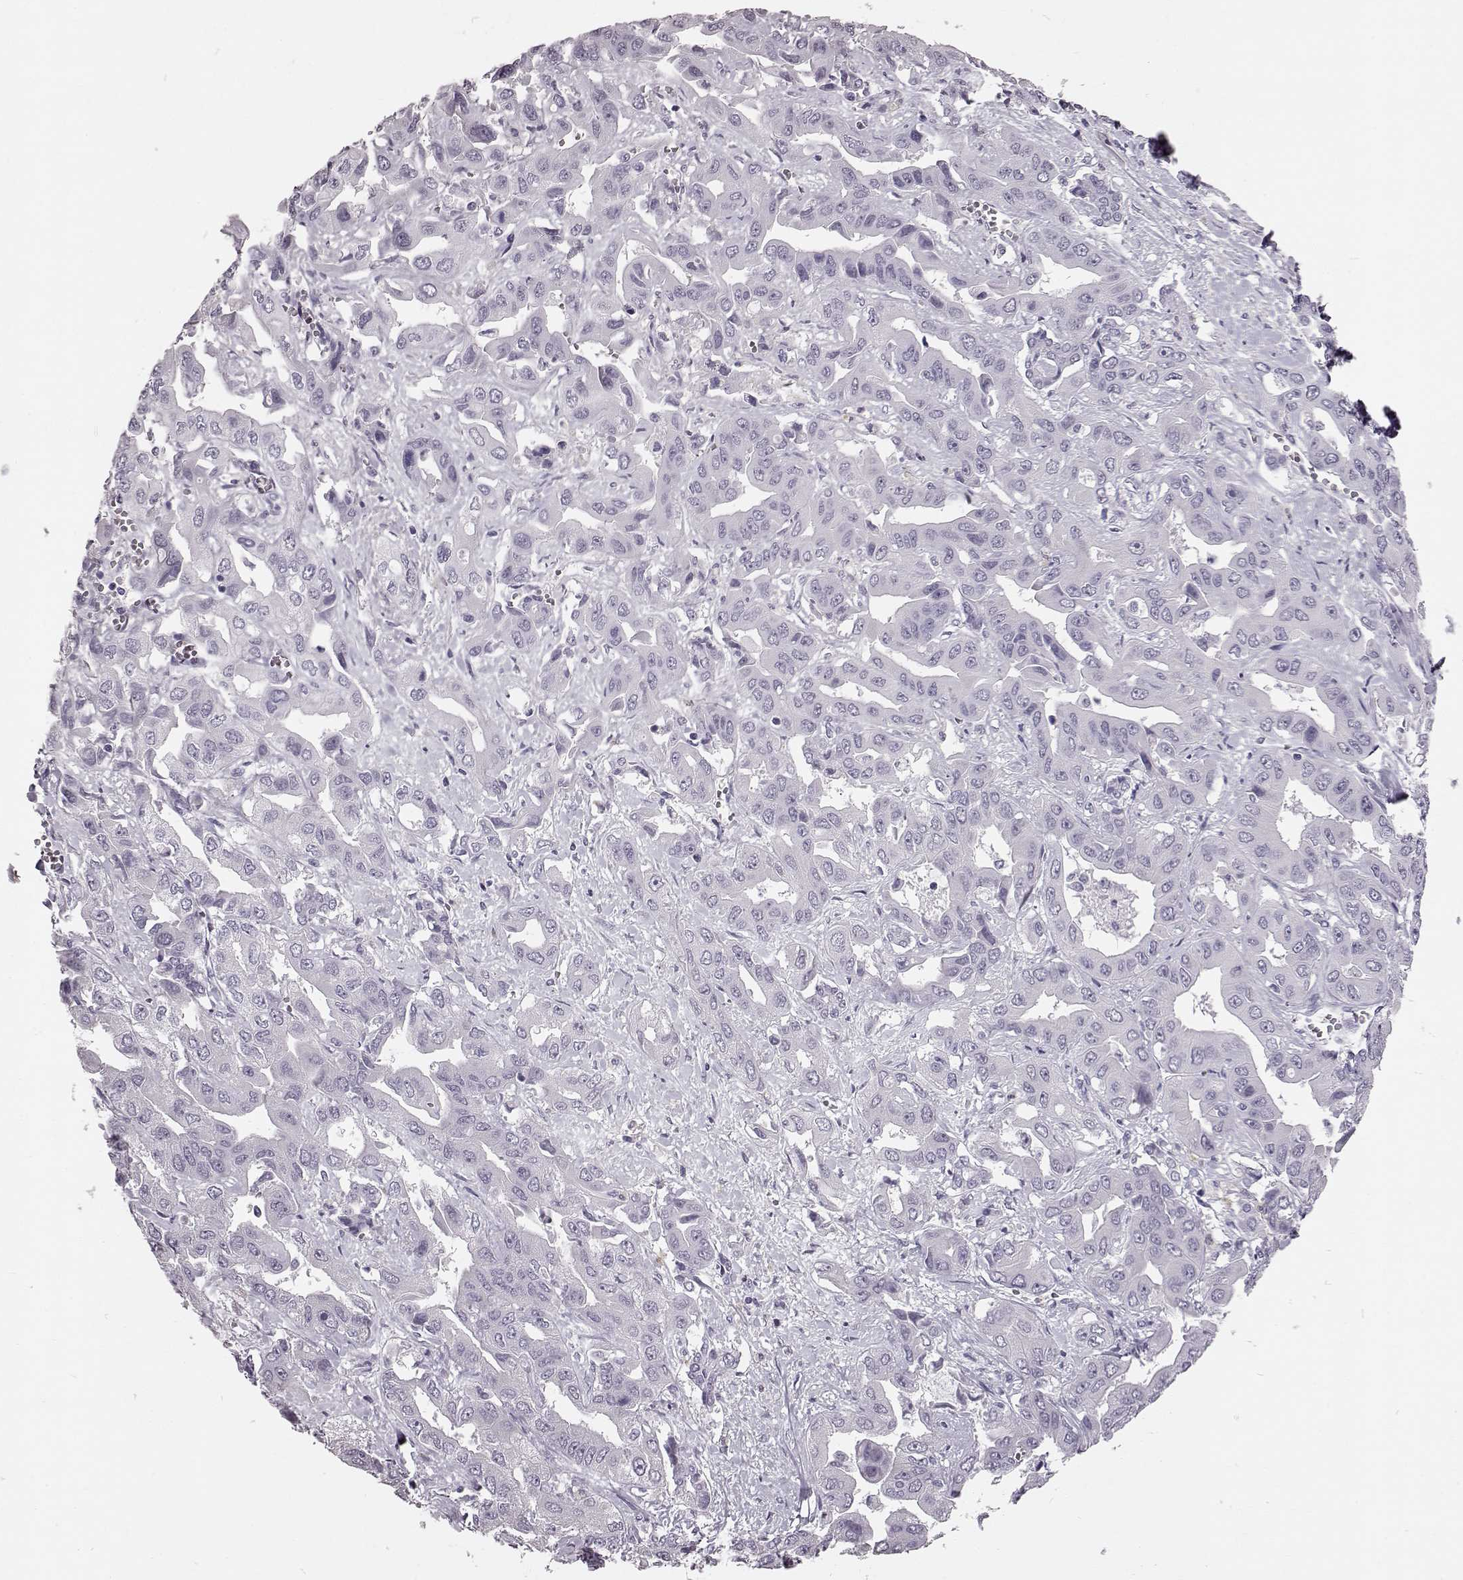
{"staining": {"intensity": "negative", "quantity": "none", "location": "none"}, "tissue": "liver cancer", "cell_type": "Tumor cells", "image_type": "cancer", "snomed": [{"axis": "morphology", "description": "Cholangiocarcinoma"}, {"axis": "topography", "description": "Liver"}], "caption": "An immunohistochemistry (IHC) photomicrograph of liver cancer (cholangiocarcinoma) is shown. There is no staining in tumor cells of liver cancer (cholangiocarcinoma). Nuclei are stained in blue.", "gene": "FUT4", "patient": {"sex": "female", "age": 52}}